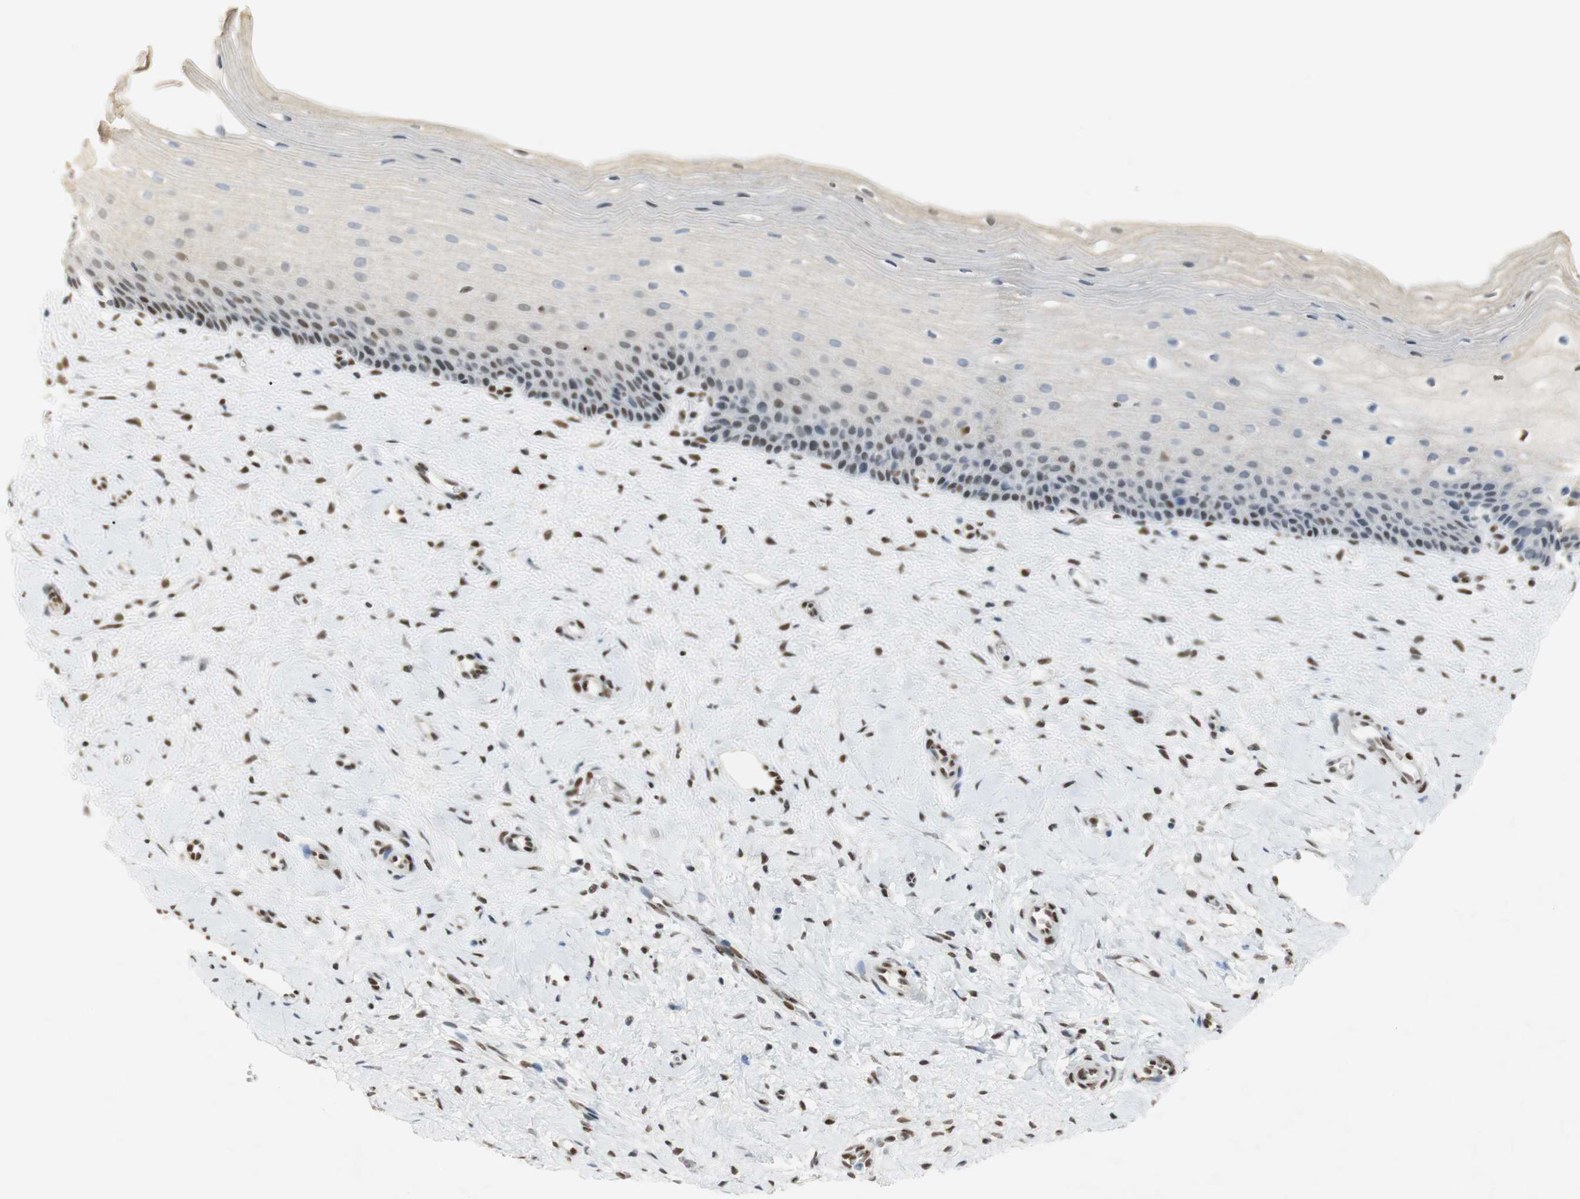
{"staining": {"intensity": "weak", "quantity": "<25%", "location": "nuclear"}, "tissue": "cervix", "cell_type": "Squamous epithelial cells", "image_type": "normal", "snomed": [{"axis": "morphology", "description": "Normal tissue, NOS"}, {"axis": "topography", "description": "Cervix"}], "caption": "An IHC histopathology image of normal cervix is shown. There is no staining in squamous epithelial cells of cervix. Nuclei are stained in blue.", "gene": "BMI1", "patient": {"sex": "female", "age": 39}}